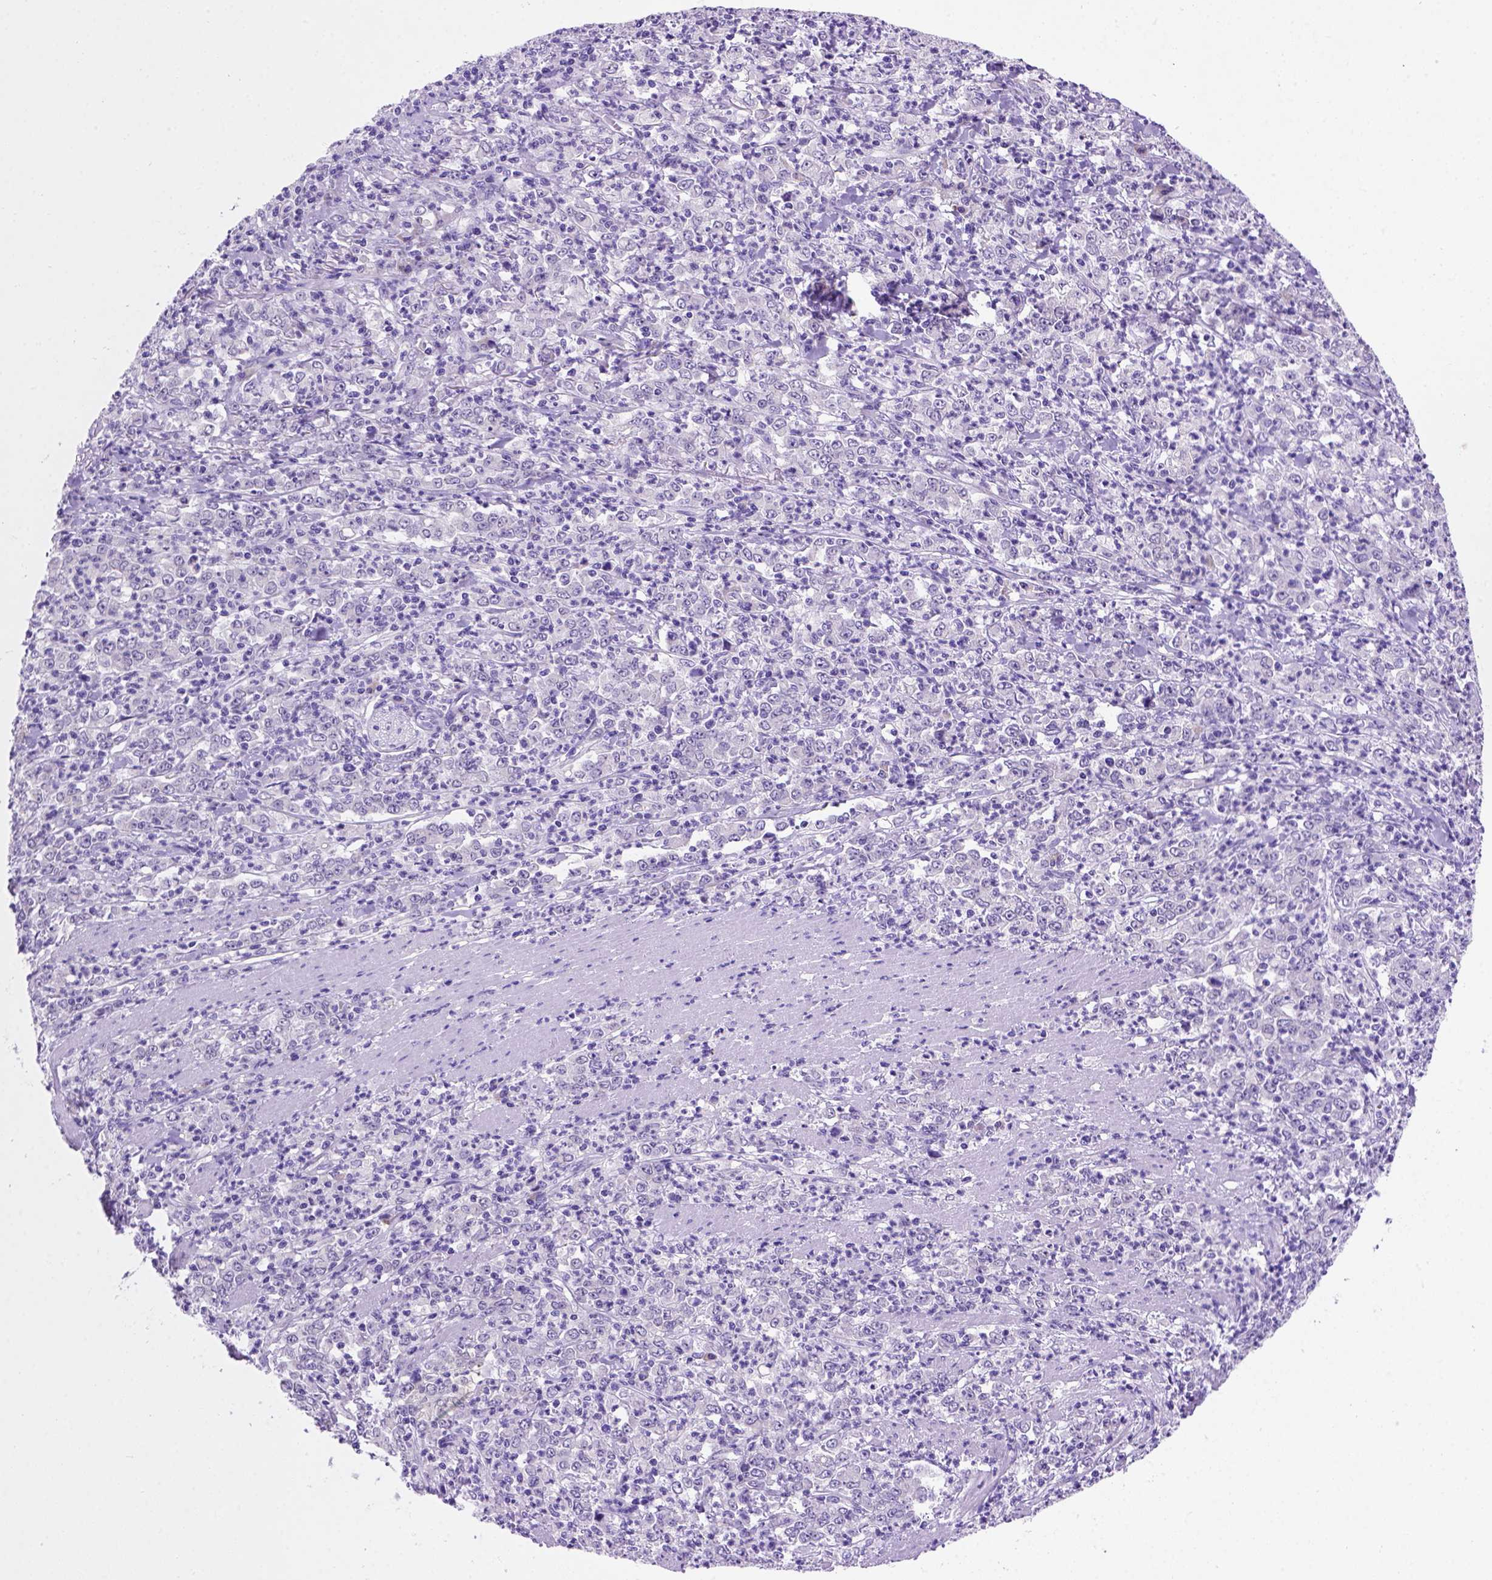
{"staining": {"intensity": "negative", "quantity": "none", "location": "none"}, "tissue": "stomach cancer", "cell_type": "Tumor cells", "image_type": "cancer", "snomed": [{"axis": "morphology", "description": "Adenocarcinoma, NOS"}, {"axis": "topography", "description": "Stomach, lower"}], "caption": "Micrograph shows no significant protein staining in tumor cells of stomach cancer (adenocarcinoma).", "gene": "FAM81B", "patient": {"sex": "female", "age": 71}}